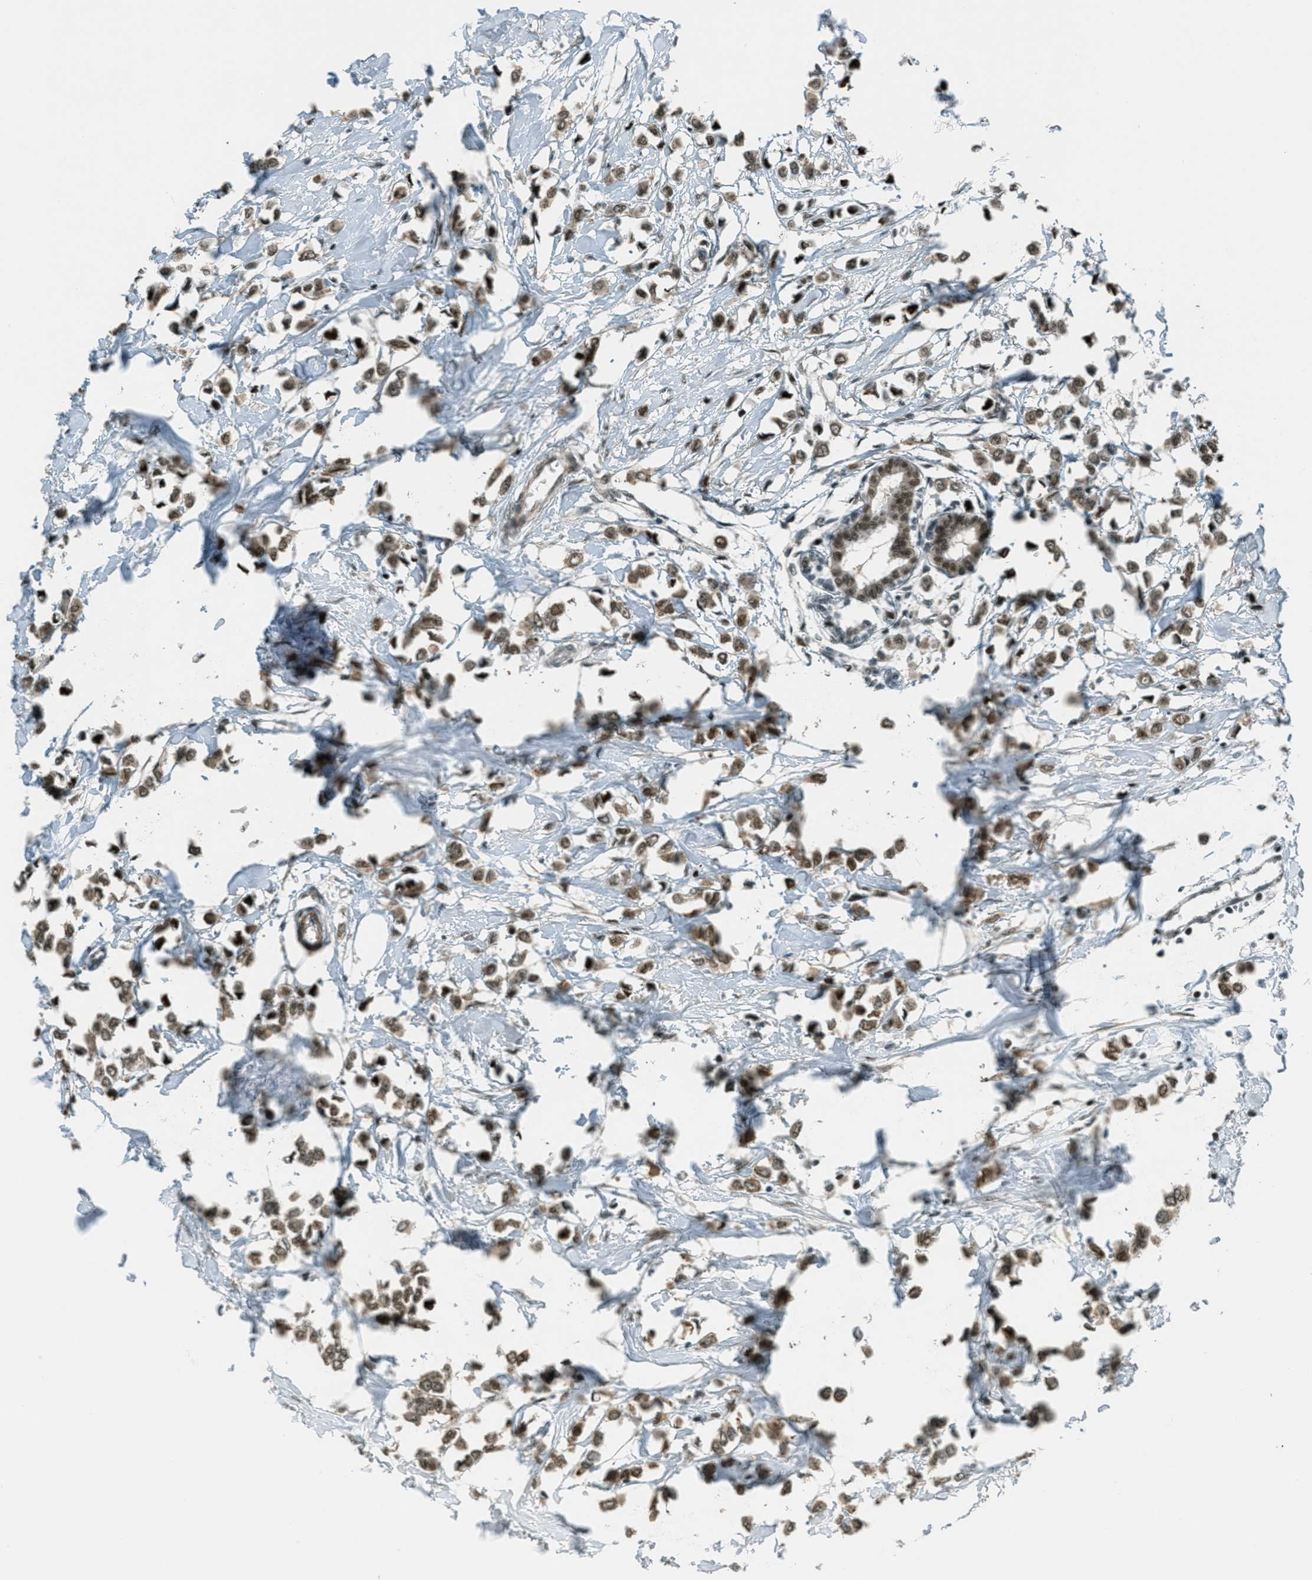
{"staining": {"intensity": "moderate", "quantity": ">75%", "location": "cytoplasmic/membranous,nuclear"}, "tissue": "breast cancer", "cell_type": "Tumor cells", "image_type": "cancer", "snomed": [{"axis": "morphology", "description": "Lobular carcinoma"}, {"axis": "topography", "description": "Breast"}], "caption": "An image of human breast cancer stained for a protein displays moderate cytoplasmic/membranous and nuclear brown staining in tumor cells.", "gene": "FOXM1", "patient": {"sex": "female", "age": 51}}